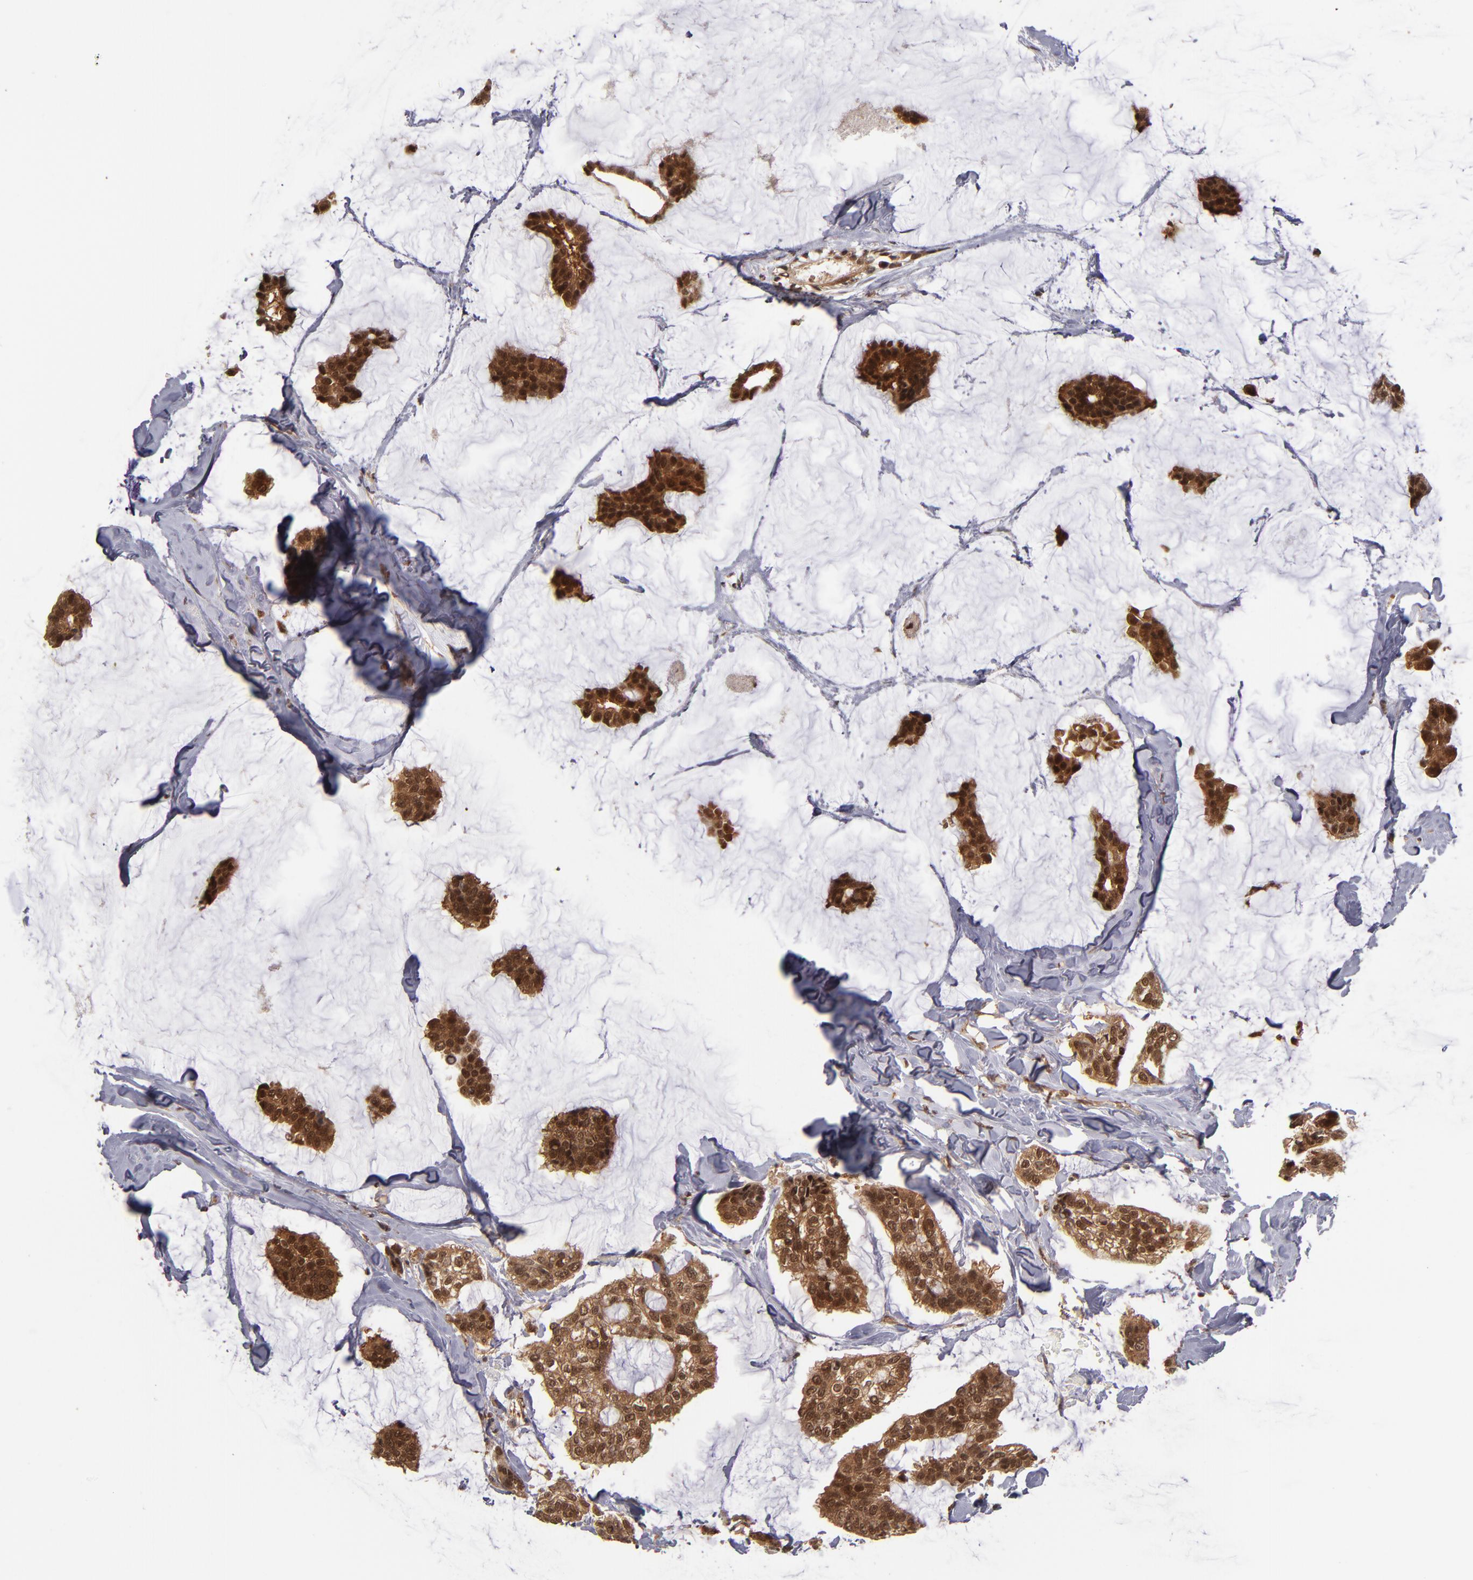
{"staining": {"intensity": "strong", "quantity": ">75%", "location": "cytoplasmic/membranous,nuclear"}, "tissue": "breast cancer", "cell_type": "Tumor cells", "image_type": "cancer", "snomed": [{"axis": "morphology", "description": "Duct carcinoma"}, {"axis": "topography", "description": "Breast"}], "caption": "IHC photomicrograph of human breast cancer stained for a protein (brown), which reveals high levels of strong cytoplasmic/membranous and nuclear staining in approximately >75% of tumor cells.", "gene": "CUL5", "patient": {"sex": "female", "age": 93}}